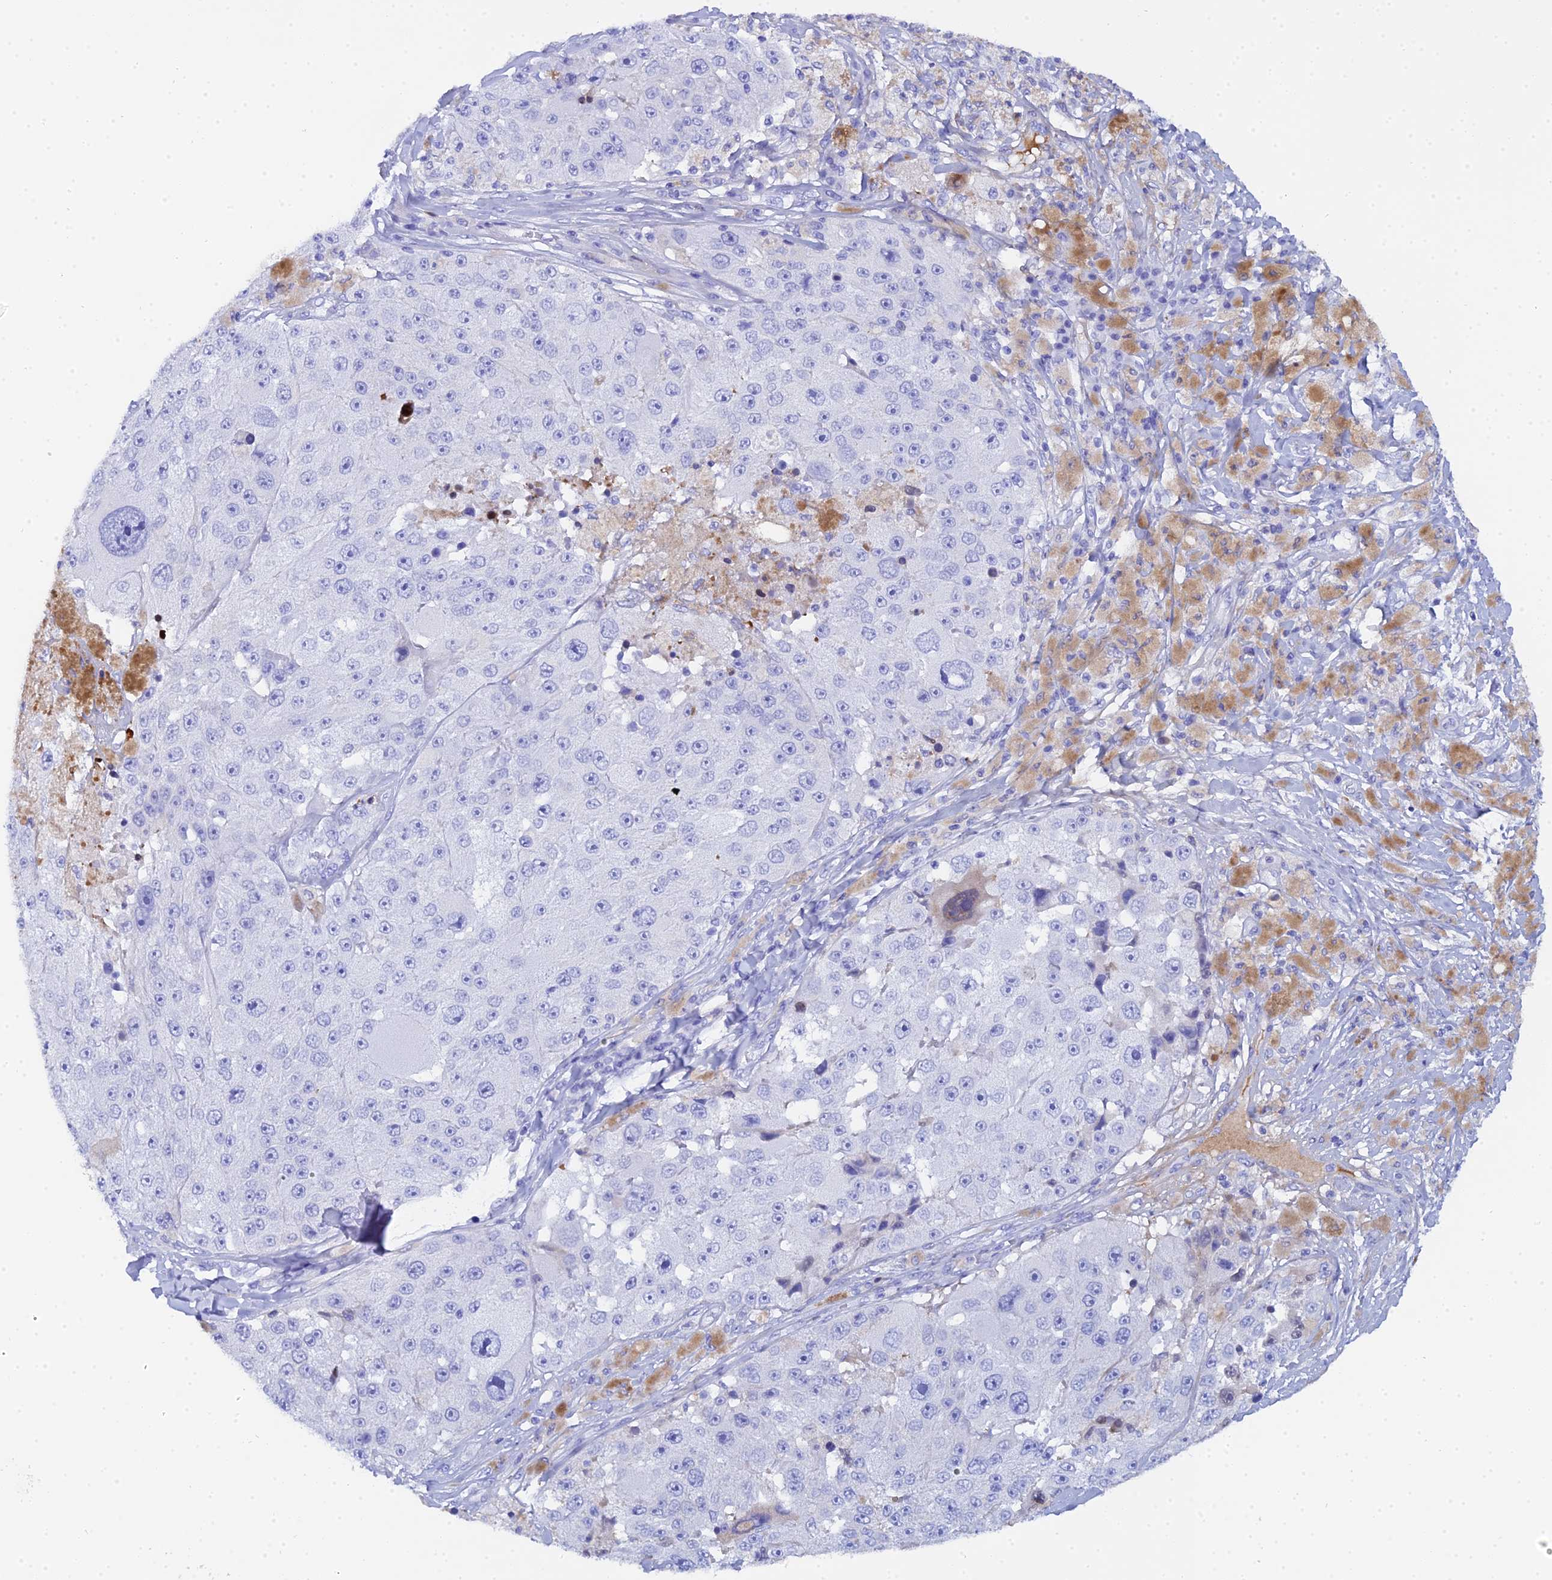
{"staining": {"intensity": "negative", "quantity": "none", "location": "none"}, "tissue": "melanoma", "cell_type": "Tumor cells", "image_type": "cancer", "snomed": [{"axis": "morphology", "description": "Malignant melanoma, Metastatic site"}, {"axis": "topography", "description": "Lymph node"}], "caption": "A high-resolution photomicrograph shows immunohistochemistry (IHC) staining of malignant melanoma (metastatic site), which reveals no significant positivity in tumor cells. (Stains: DAB immunohistochemistry (IHC) with hematoxylin counter stain, Microscopy: brightfield microscopy at high magnification).", "gene": "CELA3A", "patient": {"sex": "male", "age": 62}}